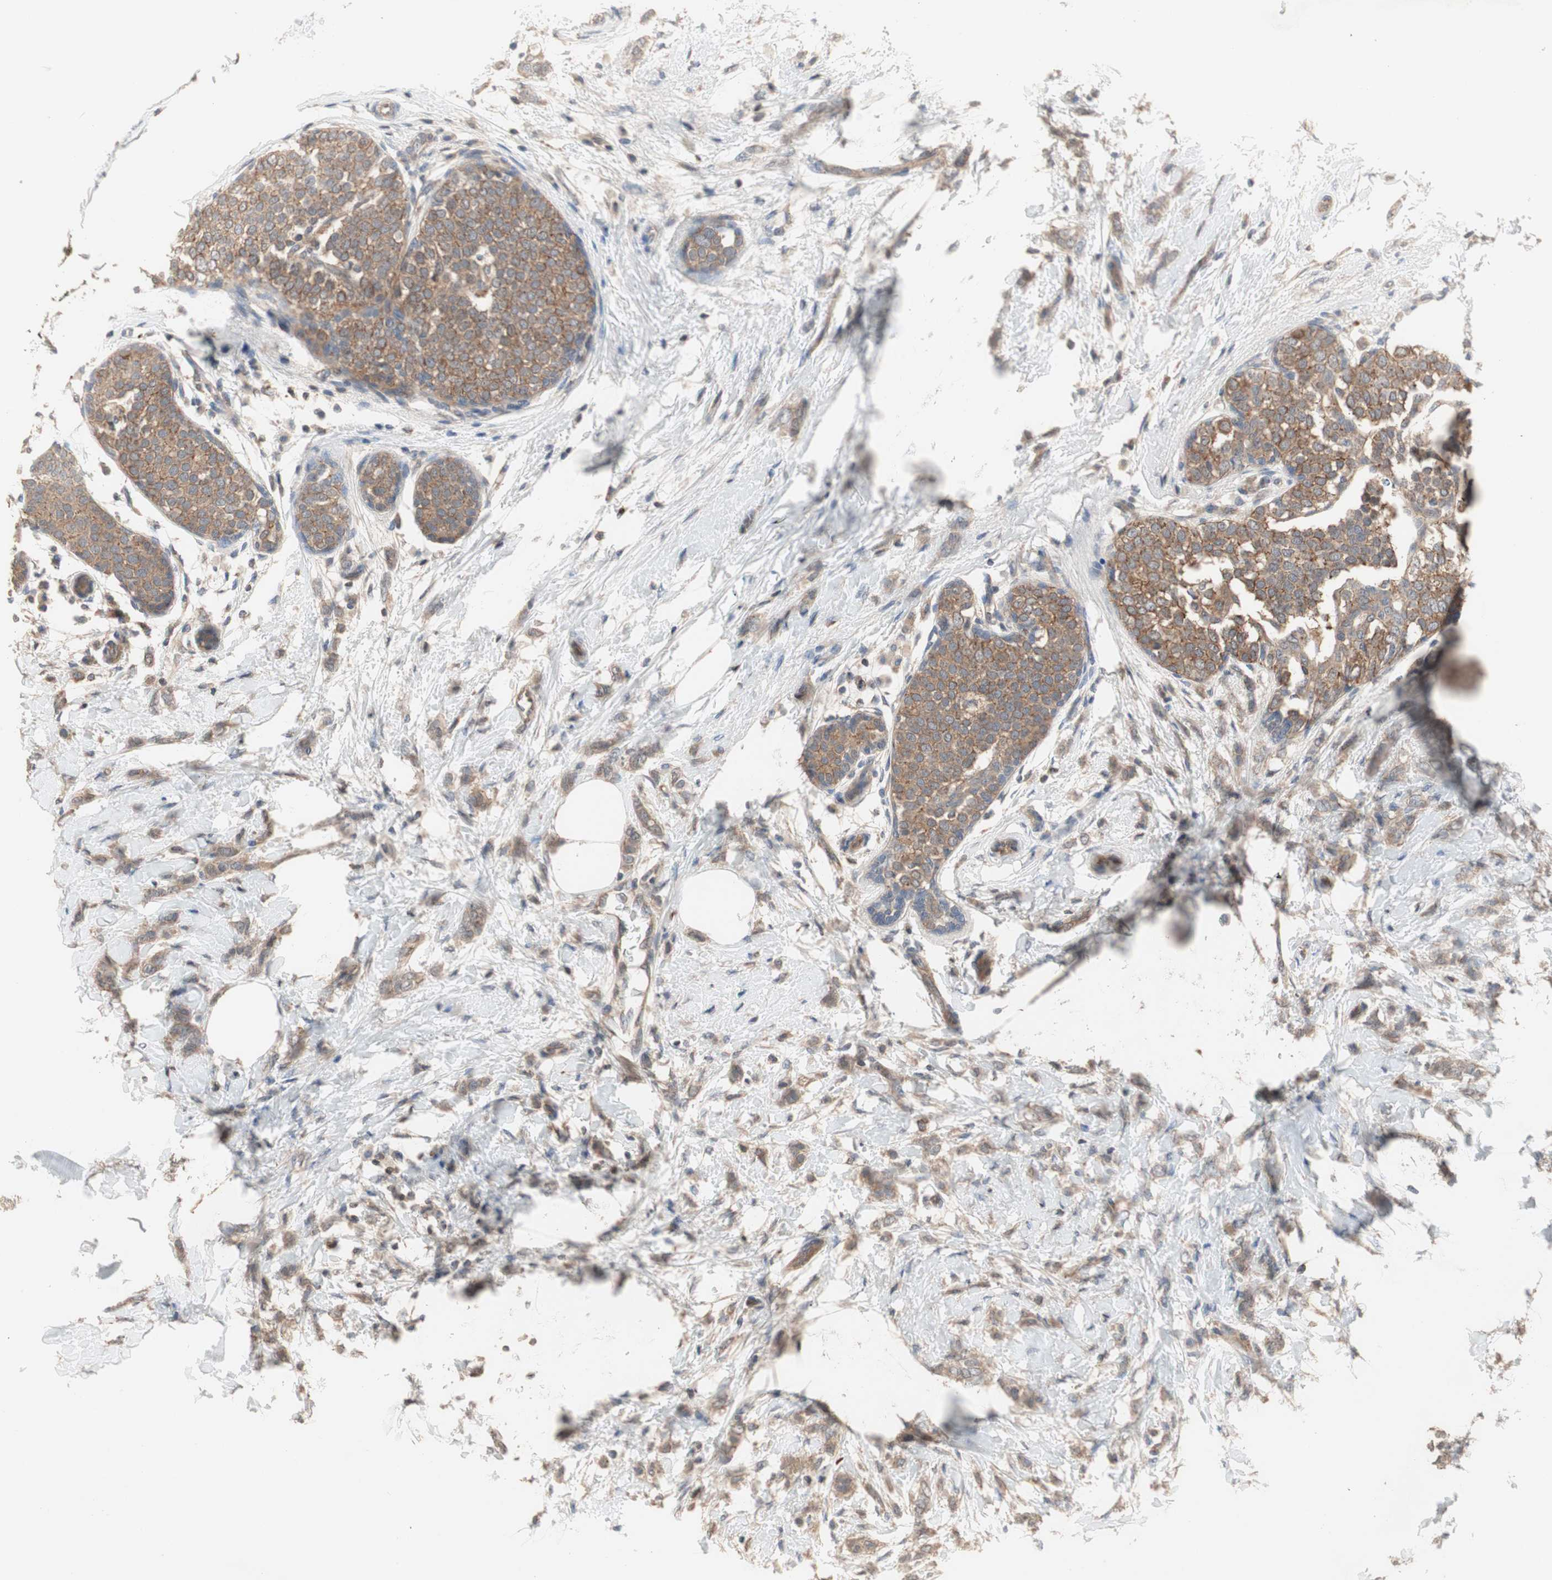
{"staining": {"intensity": "moderate", "quantity": ">75%", "location": "cytoplasmic/membranous"}, "tissue": "breast cancer", "cell_type": "Tumor cells", "image_type": "cancer", "snomed": [{"axis": "morphology", "description": "Lobular carcinoma, in situ"}, {"axis": "morphology", "description": "Lobular carcinoma"}, {"axis": "topography", "description": "Breast"}], "caption": "Protein staining of lobular carcinoma (breast) tissue displays moderate cytoplasmic/membranous positivity in approximately >75% of tumor cells.", "gene": "MAP4K2", "patient": {"sex": "female", "age": 41}}